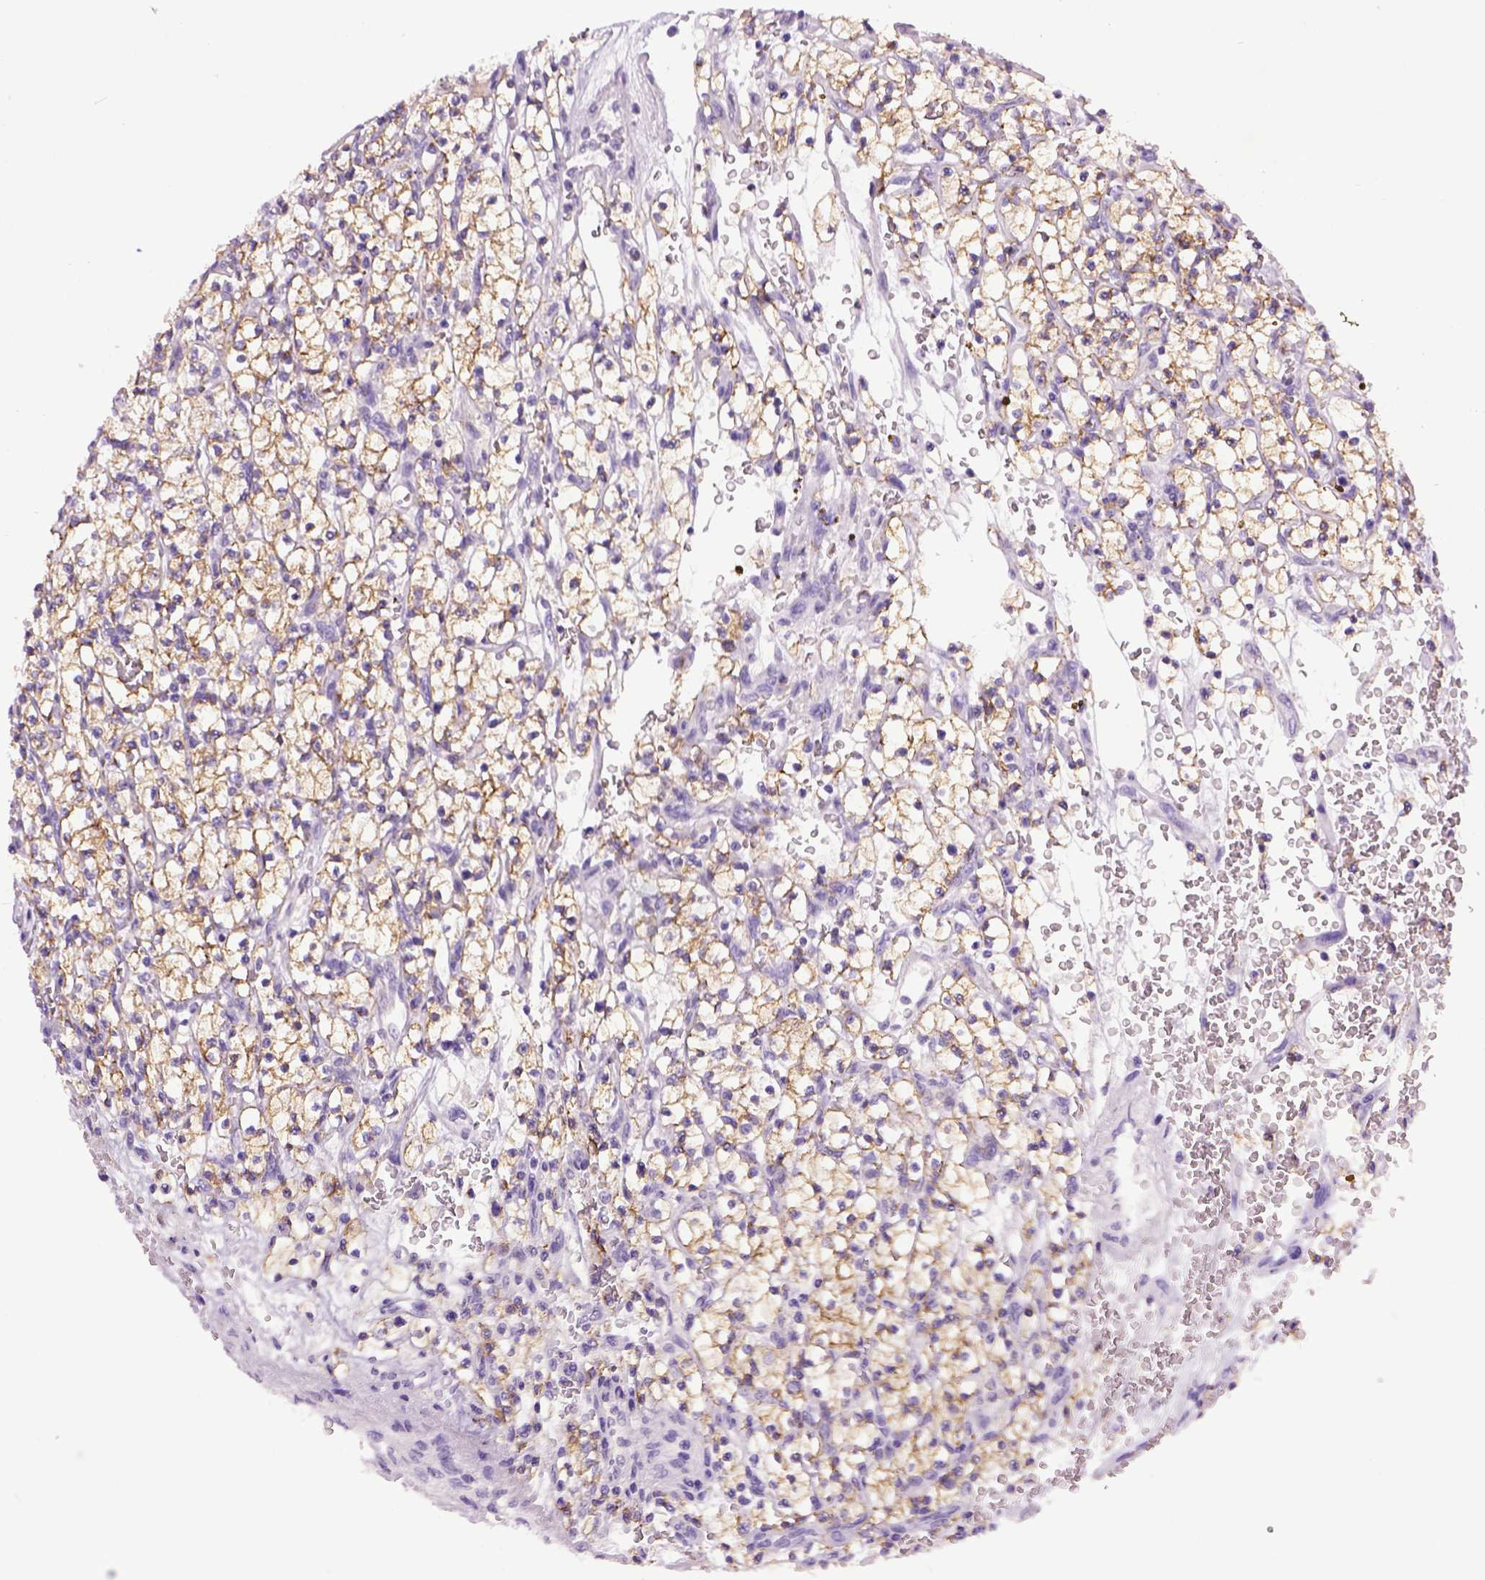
{"staining": {"intensity": "moderate", "quantity": ">75%", "location": "cytoplasmic/membranous"}, "tissue": "renal cancer", "cell_type": "Tumor cells", "image_type": "cancer", "snomed": [{"axis": "morphology", "description": "Adenocarcinoma, NOS"}, {"axis": "topography", "description": "Kidney"}], "caption": "Protein analysis of adenocarcinoma (renal) tissue displays moderate cytoplasmic/membranous positivity in approximately >75% of tumor cells.", "gene": "CDH1", "patient": {"sex": "female", "age": 64}}